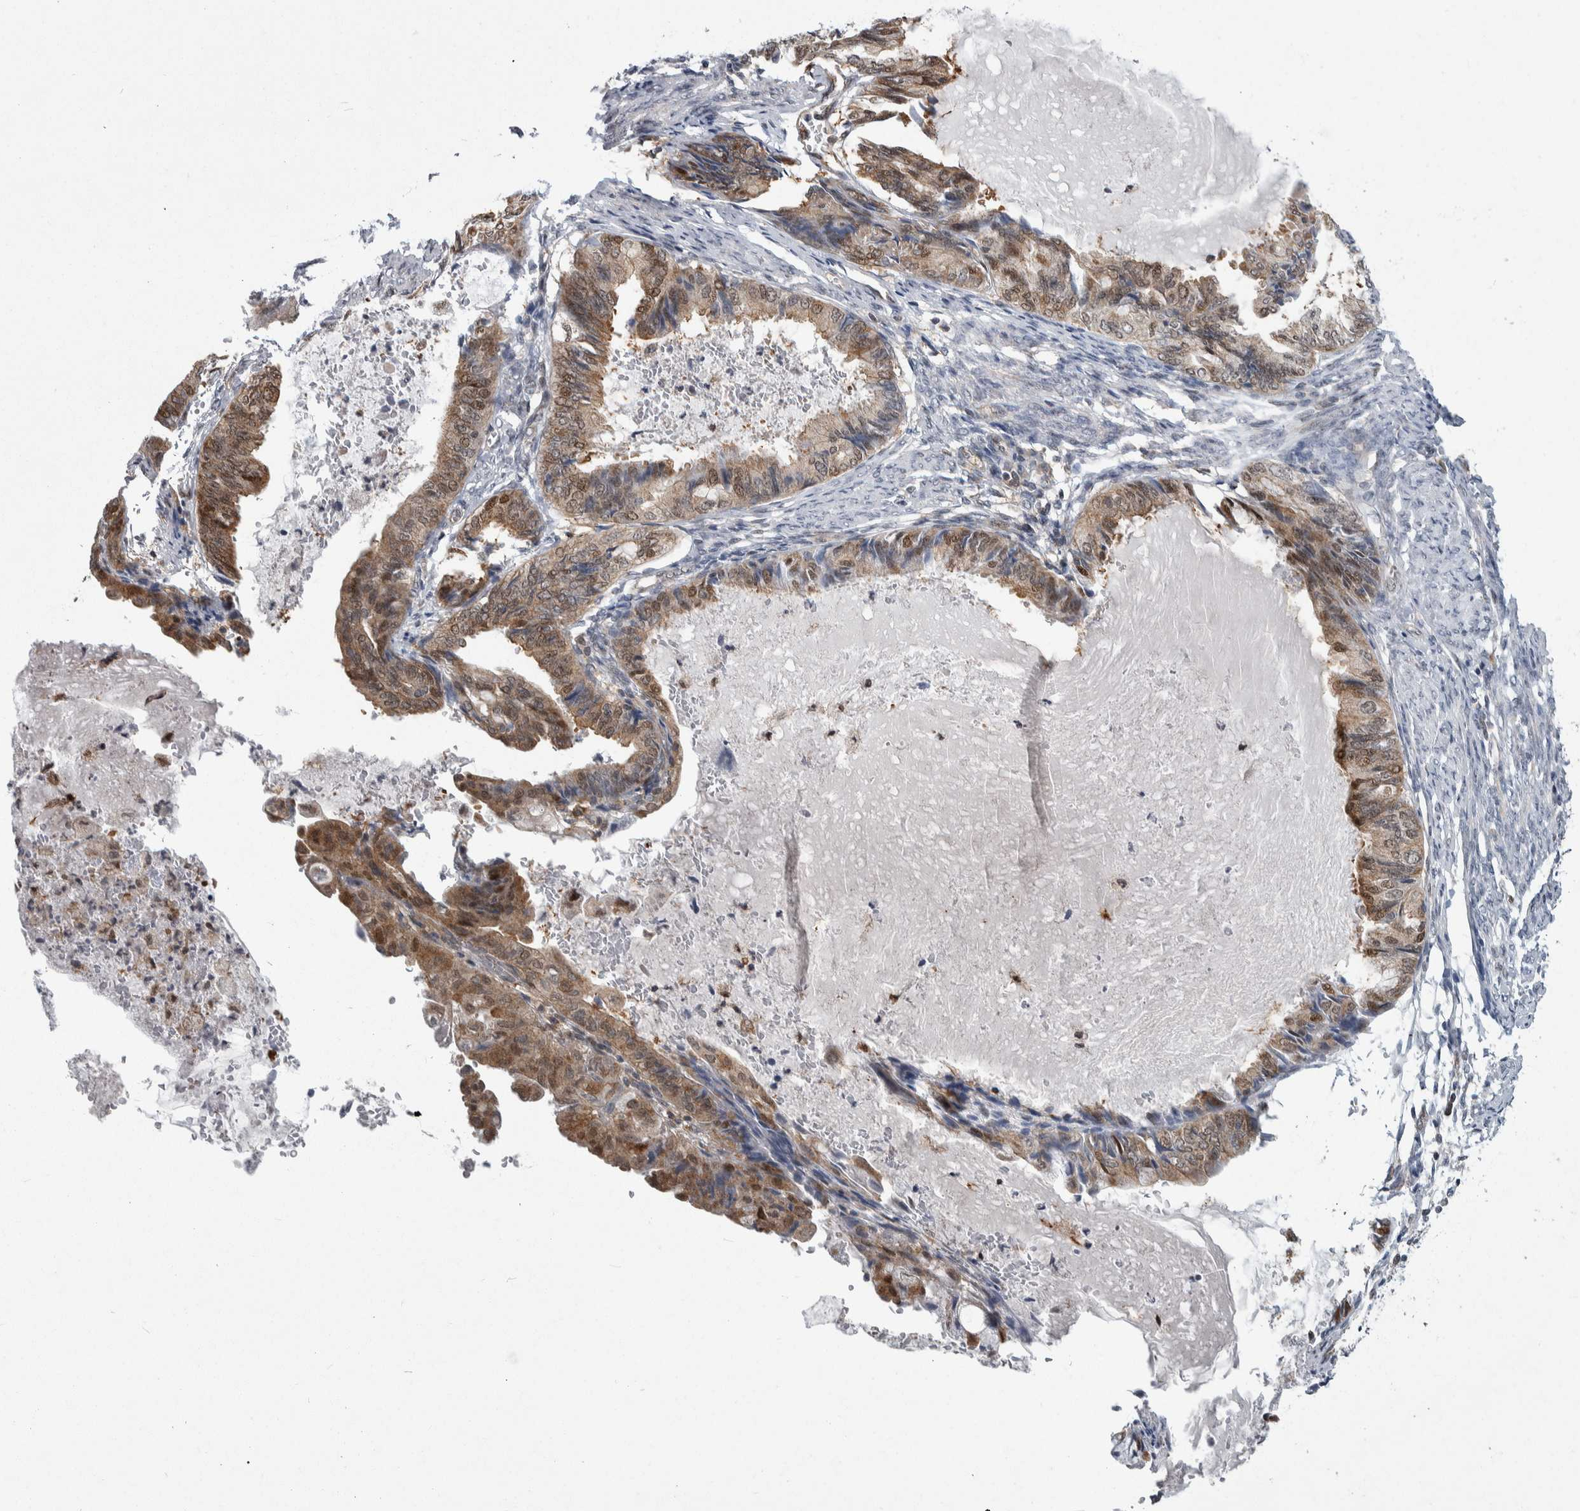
{"staining": {"intensity": "moderate", "quantity": ">75%", "location": "cytoplasmic/membranous"}, "tissue": "endometrial cancer", "cell_type": "Tumor cells", "image_type": "cancer", "snomed": [{"axis": "morphology", "description": "Adenocarcinoma, NOS"}, {"axis": "topography", "description": "Endometrium"}], "caption": "A micrograph of human endometrial adenocarcinoma stained for a protein displays moderate cytoplasmic/membranous brown staining in tumor cells.", "gene": "PTPA", "patient": {"sex": "female", "age": 86}}